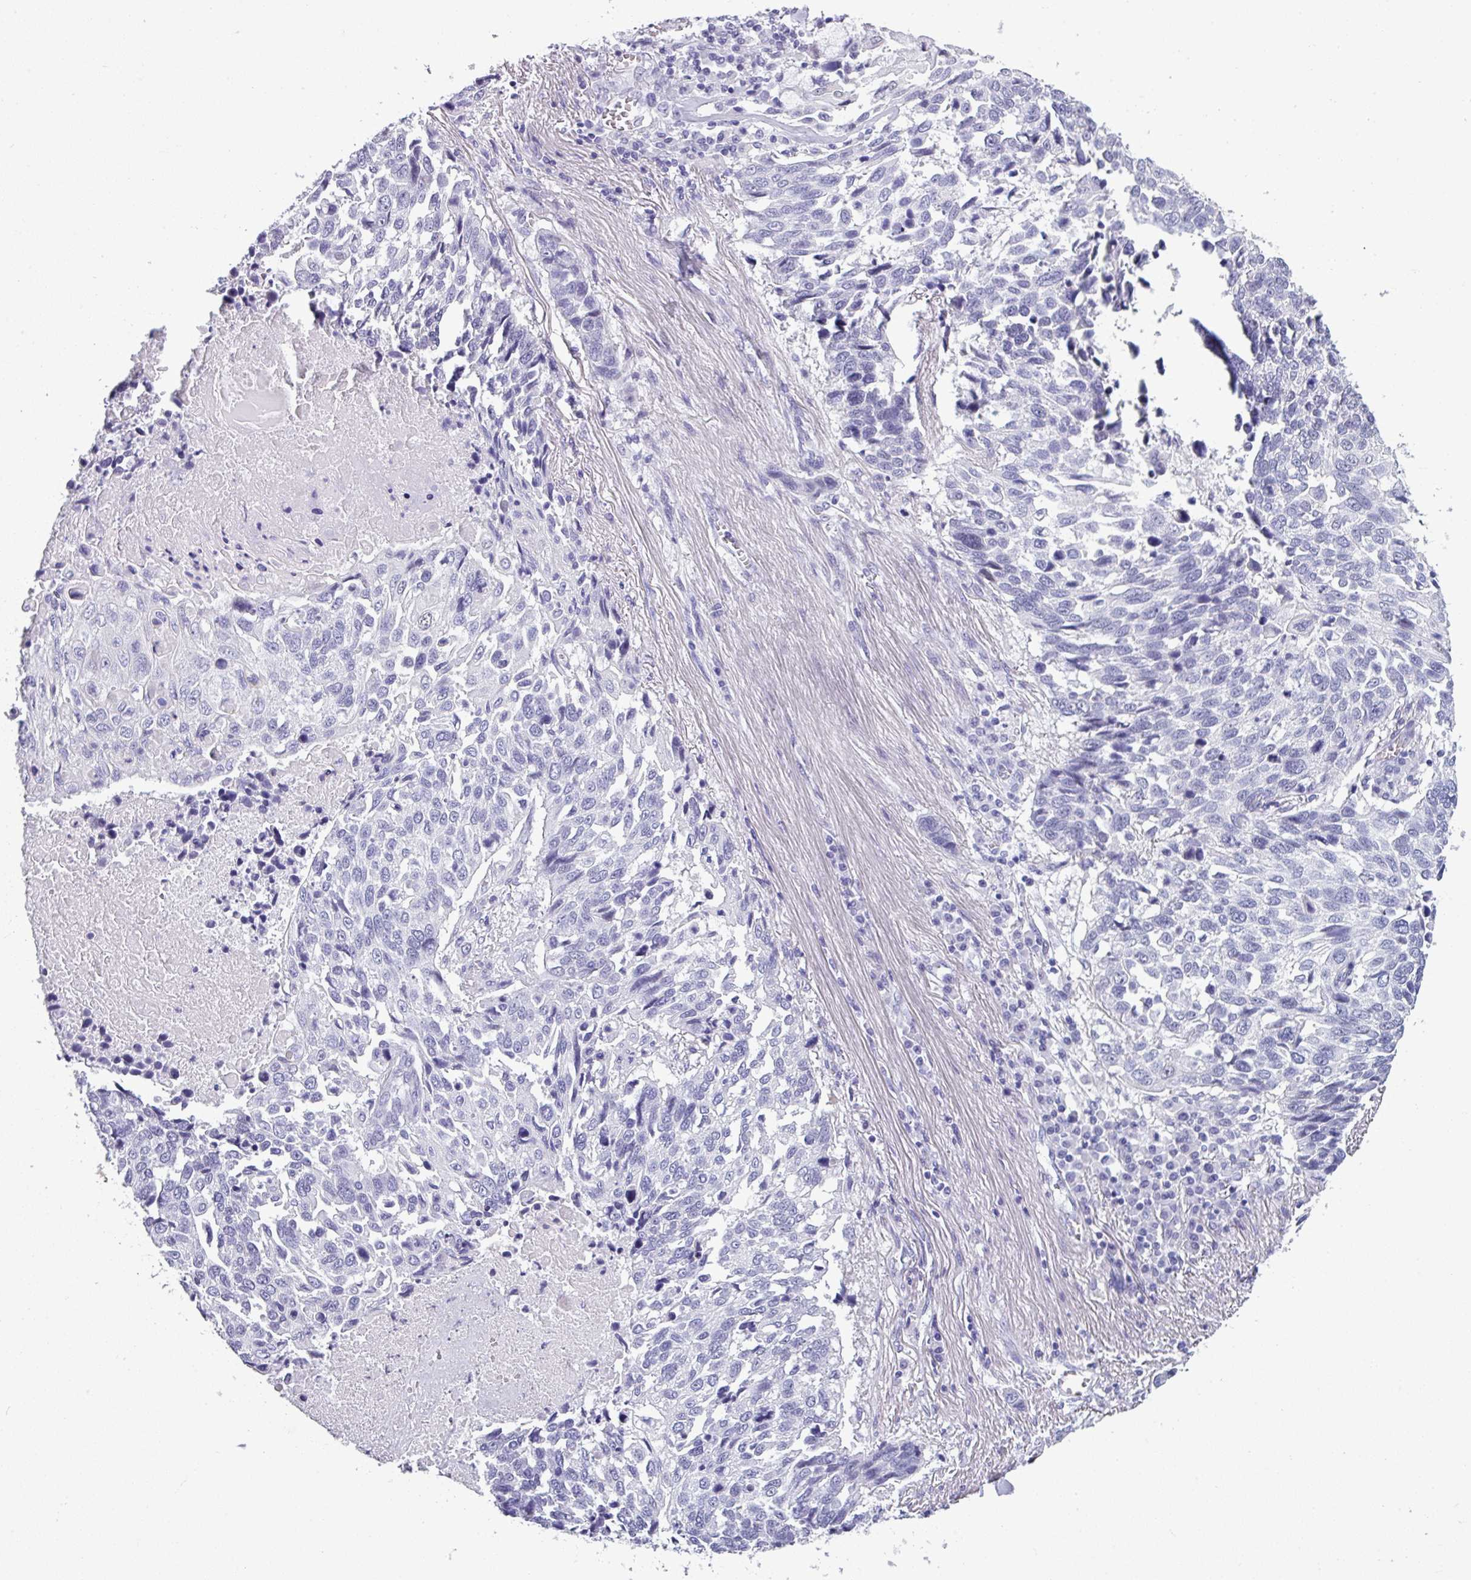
{"staining": {"intensity": "negative", "quantity": "none", "location": "none"}, "tissue": "lung cancer", "cell_type": "Tumor cells", "image_type": "cancer", "snomed": [{"axis": "morphology", "description": "Squamous cell carcinoma, NOS"}, {"axis": "topography", "description": "Lung"}], "caption": "Immunohistochemistry (IHC) image of lung squamous cell carcinoma stained for a protein (brown), which reveals no expression in tumor cells.", "gene": "SRGAP1", "patient": {"sex": "male", "age": 62}}